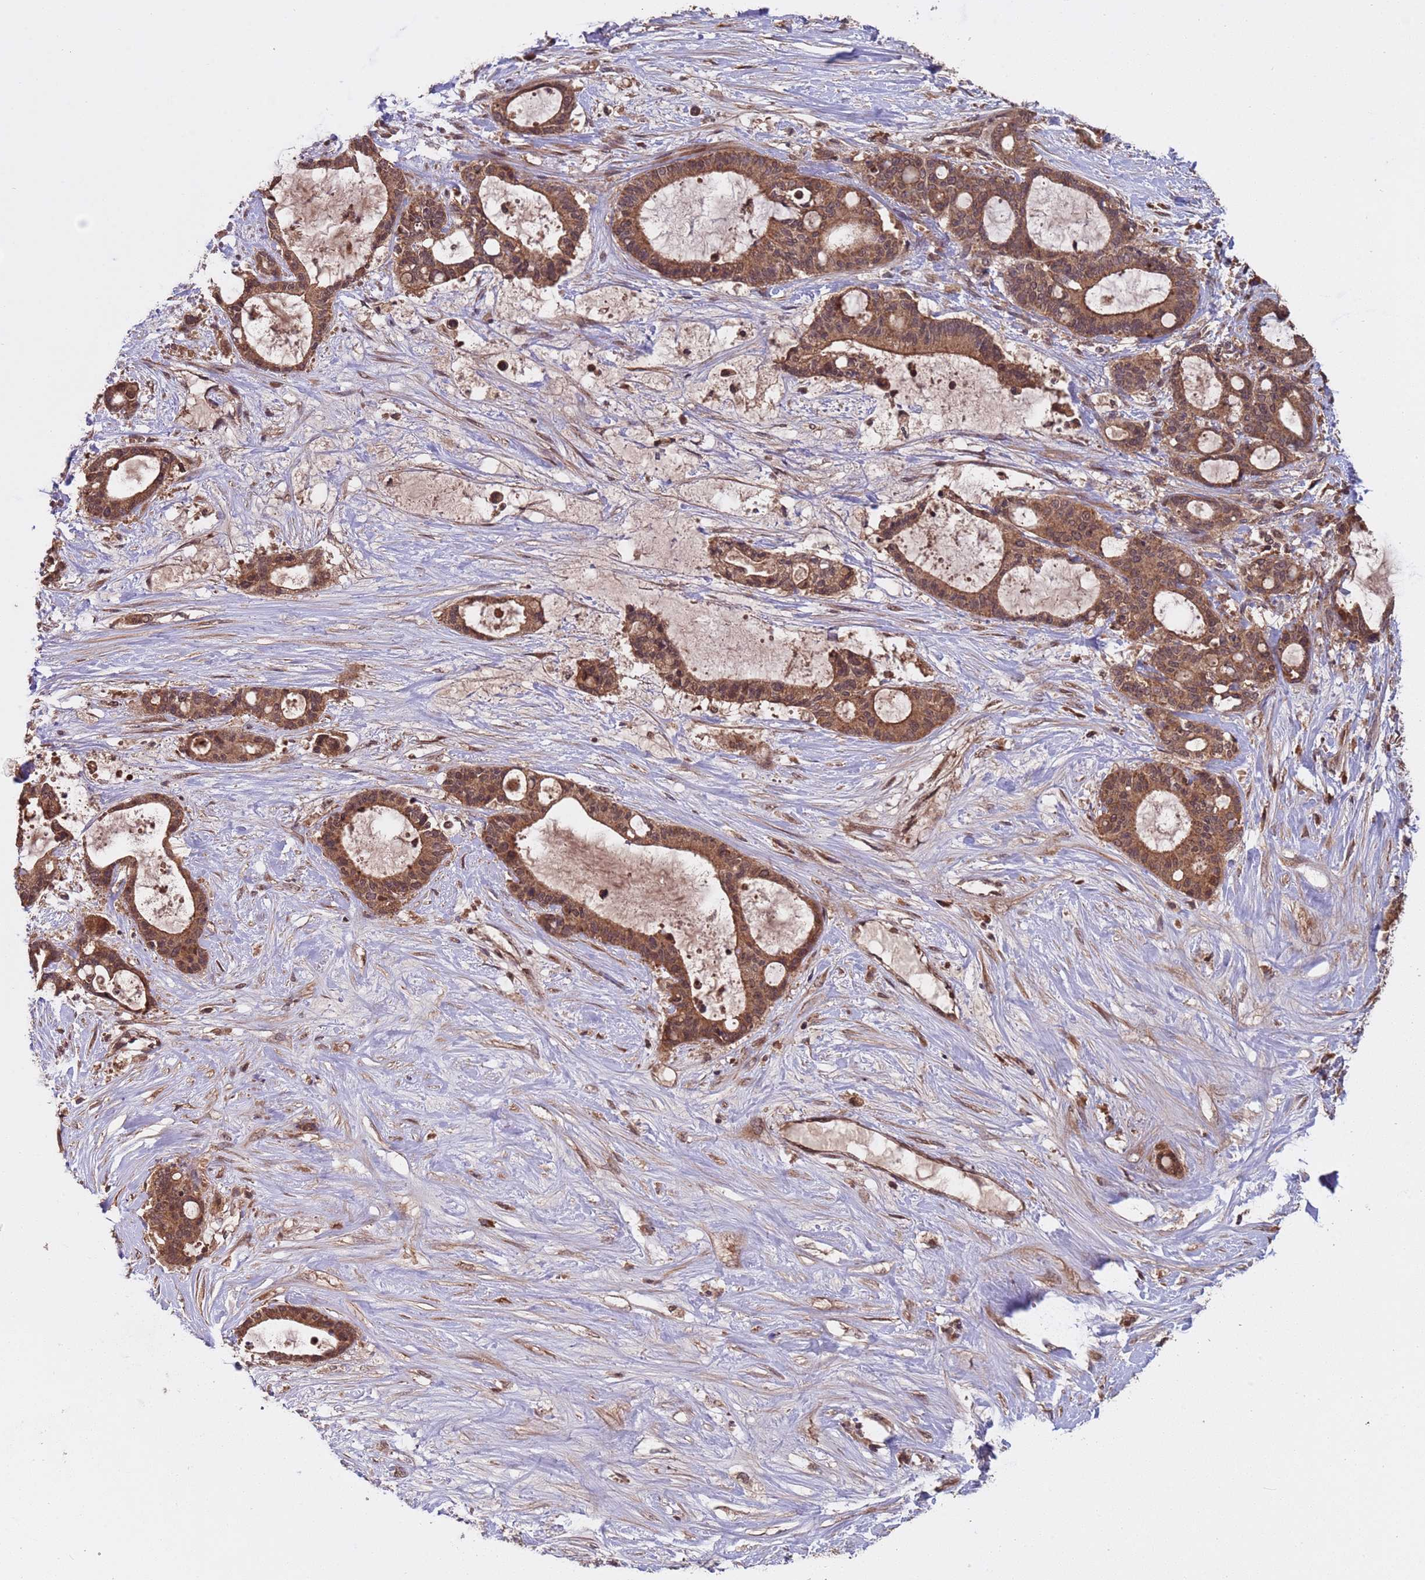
{"staining": {"intensity": "moderate", "quantity": ">75%", "location": "cytoplasmic/membranous,nuclear"}, "tissue": "liver cancer", "cell_type": "Tumor cells", "image_type": "cancer", "snomed": [{"axis": "morphology", "description": "Normal tissue, NOS"}, {"axis": "morphology", "description": "Cholangiocarcinoma"}, {"axis": "topography", "description": "Liver"}, {"axis": "topography", "description": "Peripheral nerve tissue"}], "caption": "Human liver cholangiocarcinoma stained with a brown dye displays moderate cytoplasmic/membranous and nuclear positive positivity in approximately >75% of tumor cells.", "gene": "ERI1", "patient": {"sex": "female", "age": 73}}